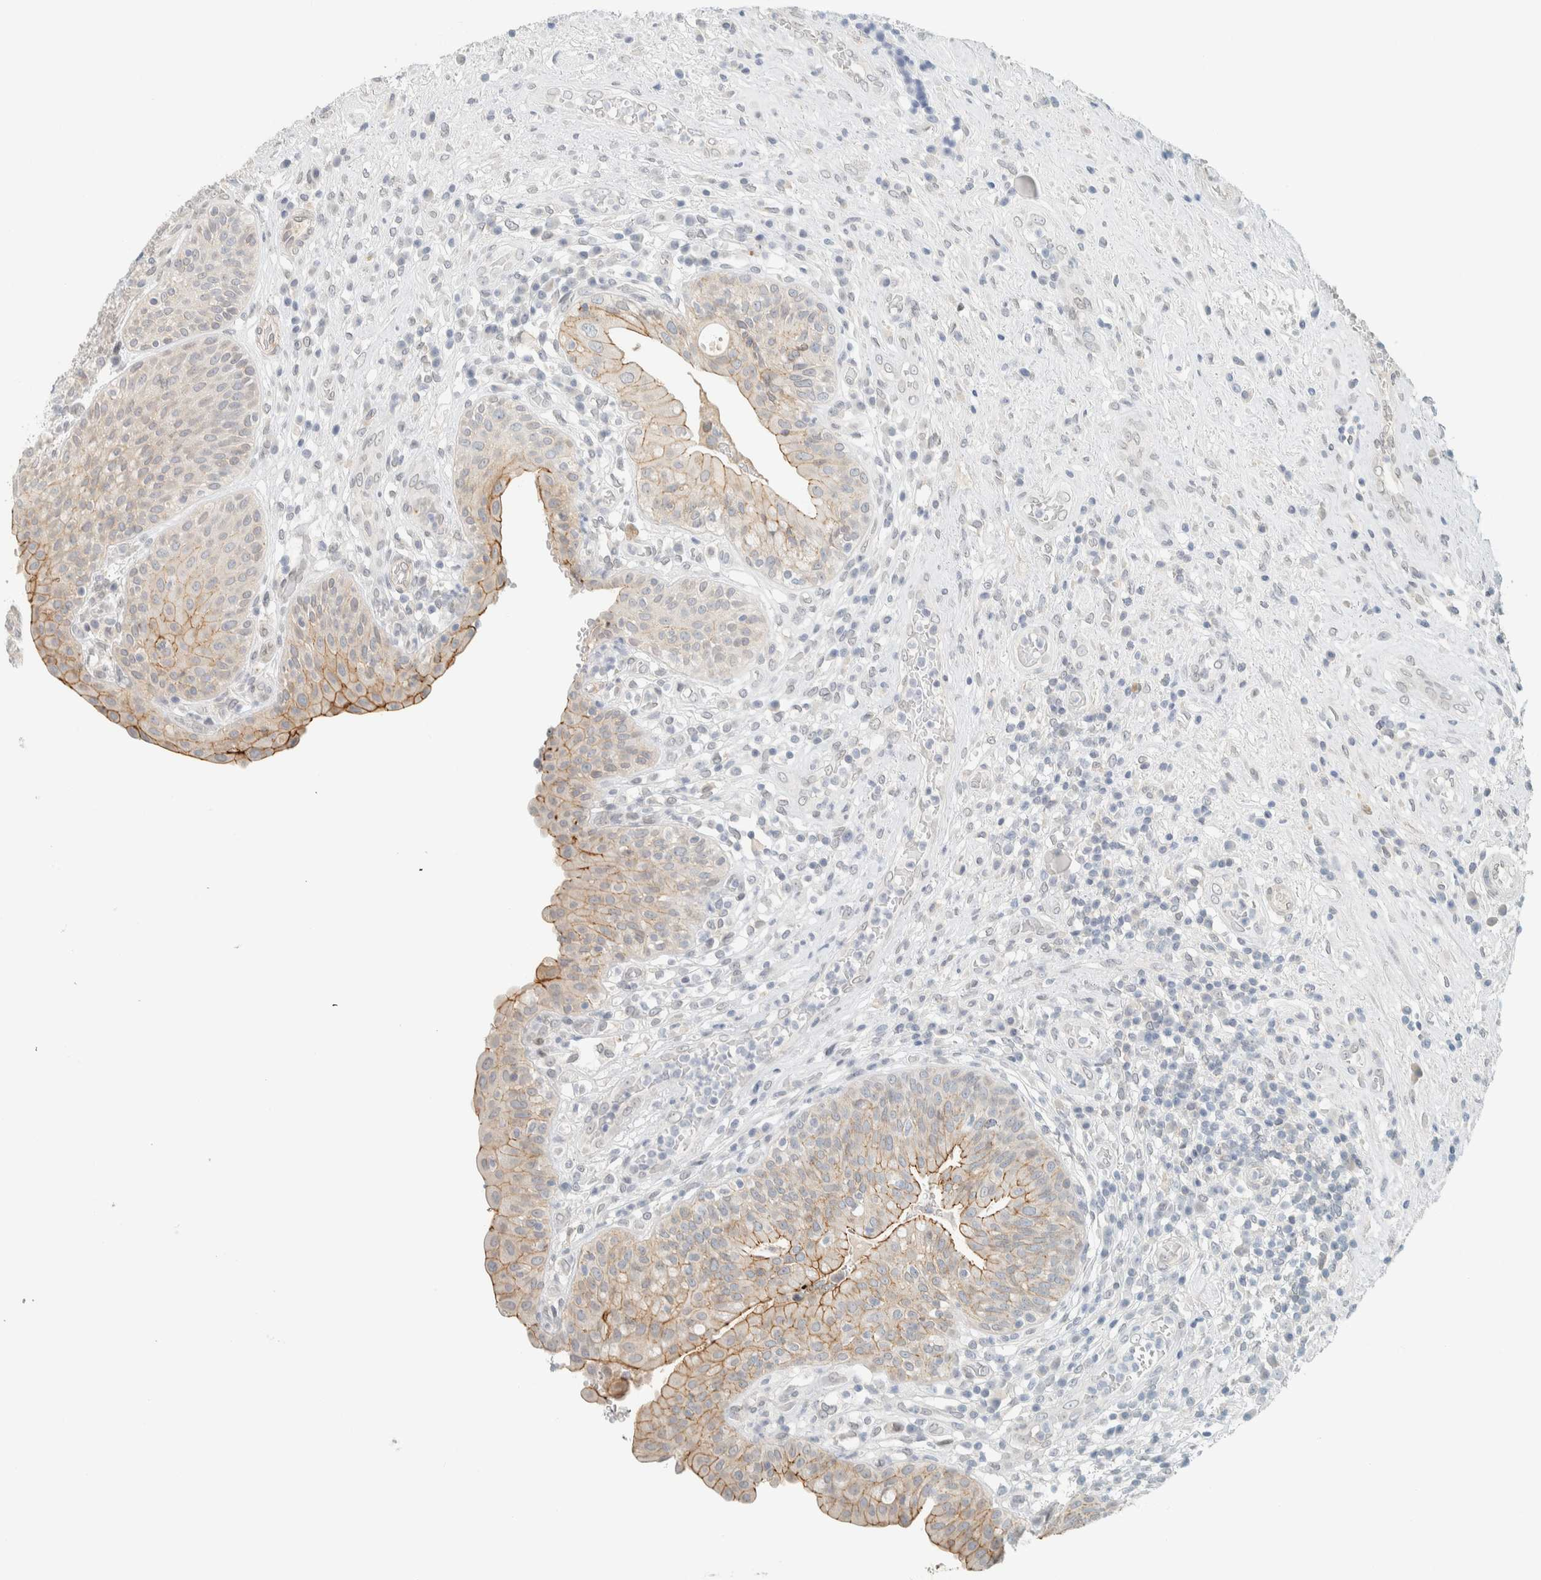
{"staining": {"intensity": "weak", "quantity": "25%-75%", "location": "cytoplasmic/membranous"}, "tissue": "urinary bladder", "cell_type": "Urothelial cells", "image_type": "normal", "snomed": [{"axis": "morphology", "description": "Normal tissue, NOS"}, {"axis": "topography", "description": "Urinary bladder"}], "caption": "IHC staining of benign urinary bladder, which demonstrates low levels of weak cytoplasmic/membranous expression in about 25%-75% of urothelial cells indicating weak cytoplasmic/membranous protein positivity. The staining was performed using DAB (brown) for protein detection and nuclei were counterstained in hematoxylin (blue).", "gene": "C1QTNF12", "patient": {"sex": "female", "age": 62}}